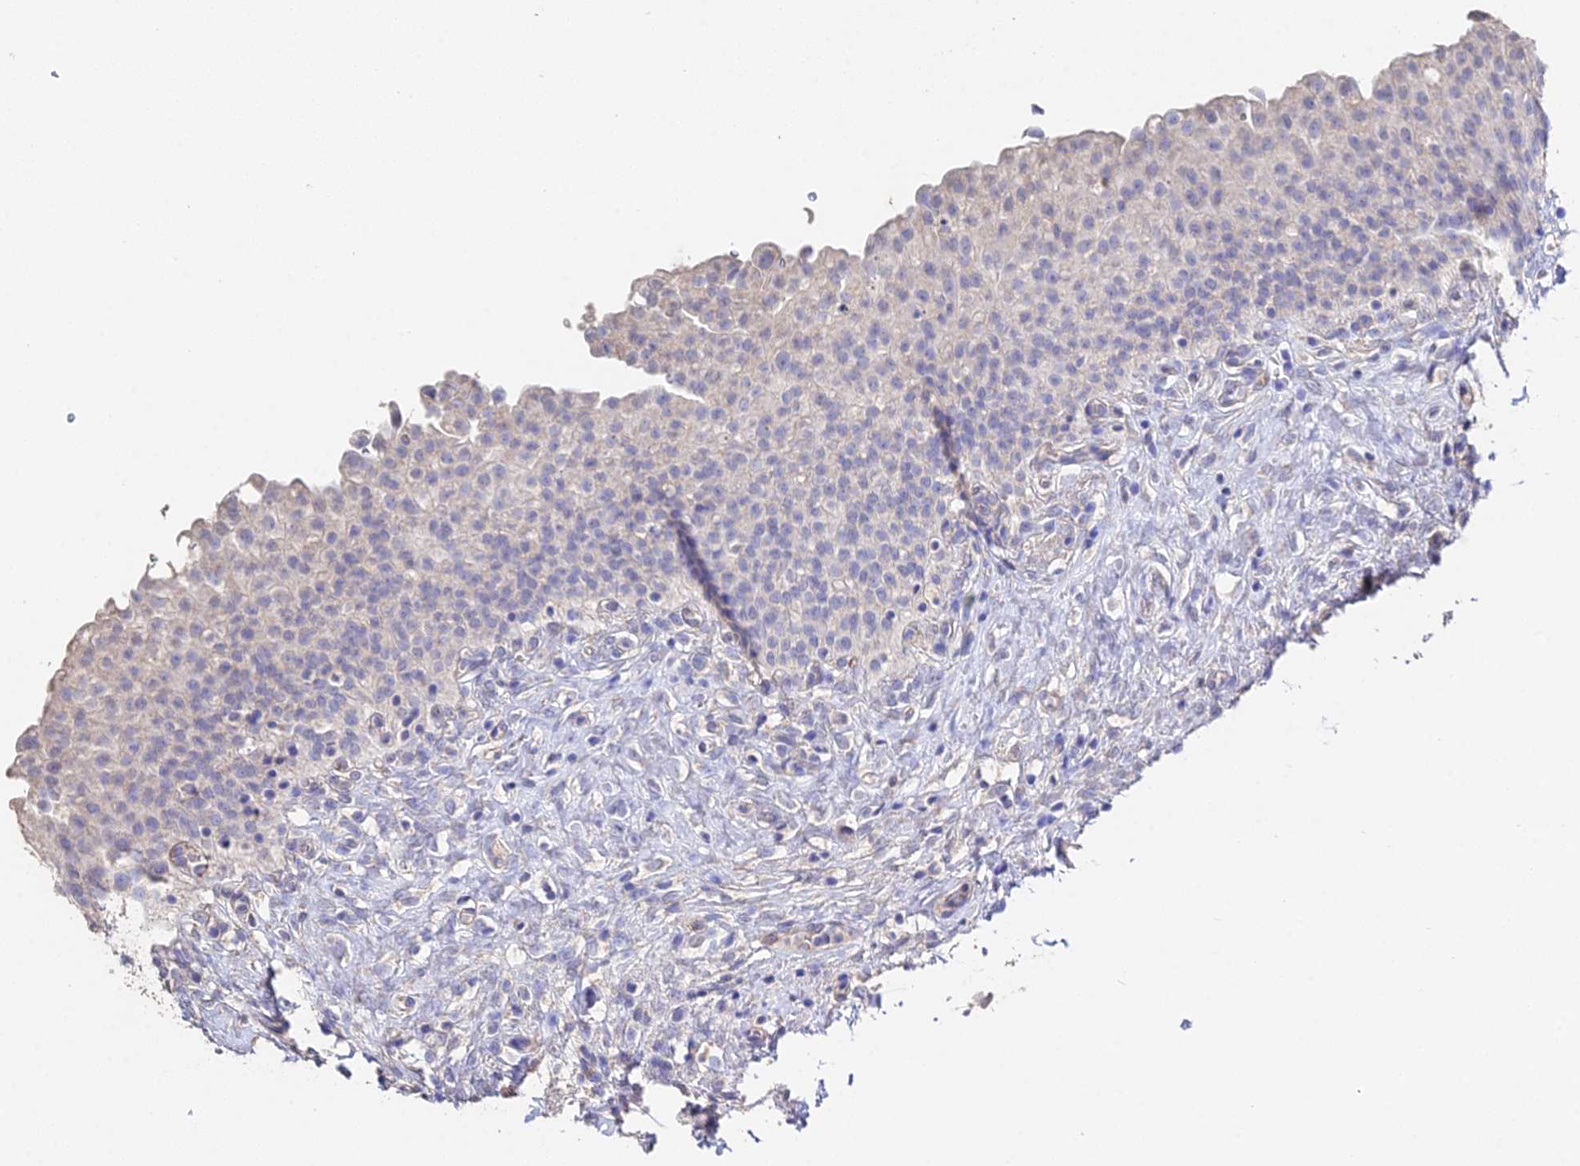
{"staining": {"intensity": "negative", "quantity": "none", "location": "none"}, "tissue": "urinary bladder", "cell_type": "Urothelial cells", "image_type": "normal", "snomed": [{"axis": "morphology", "description": "Urothelial carcinoma, High grade"}, {"axis": "topography", "description": "Urinary bladder"}], "caption": "High magnification brightfield microscopy of benign urinary bladder stained with DAB (3,3'-diaminobenzidine) (brown) and counterstained with hematoxylin (blue): urothelial cells show no significant expression.", "gene": "ESM1", "patient": {"sex": "male", "age": 46}}